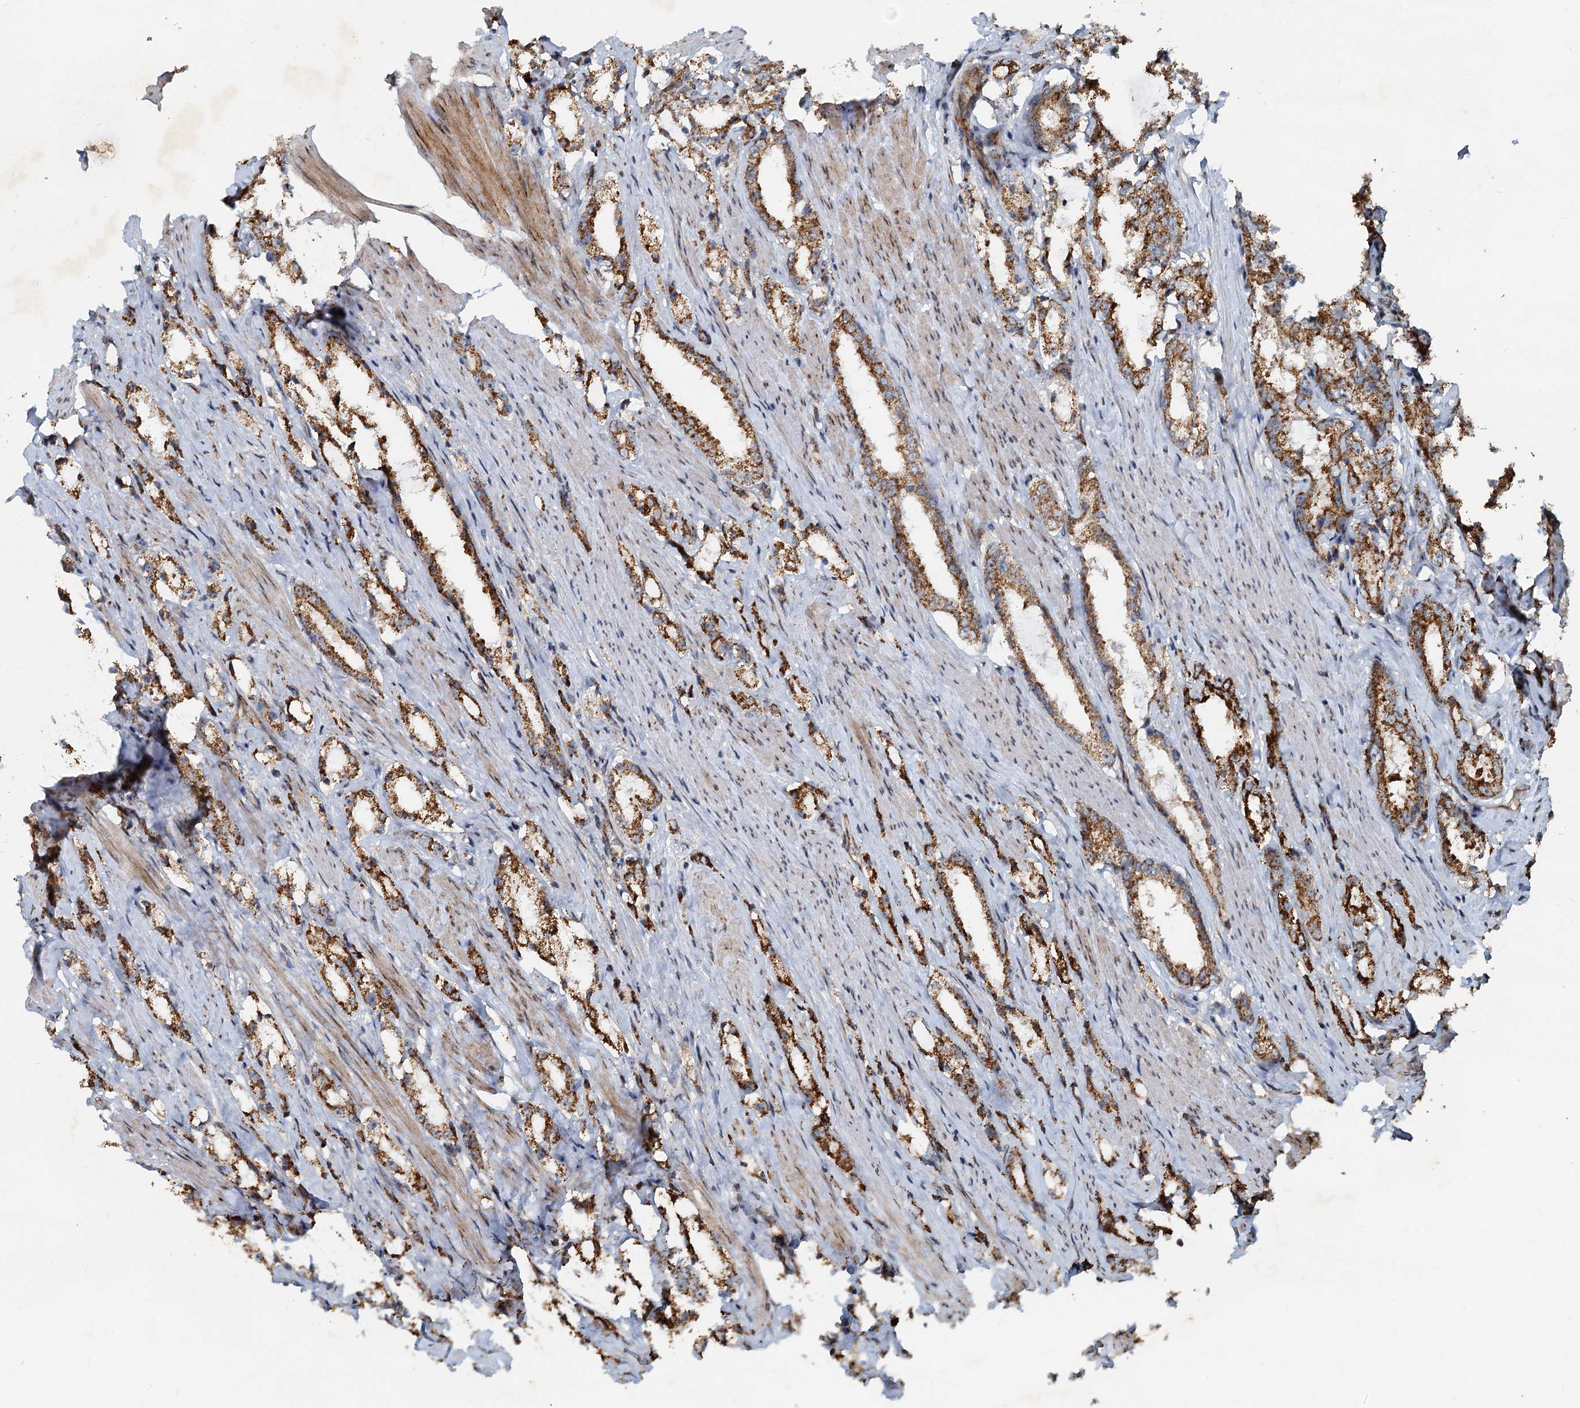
{"staining": {"intensity": "moderate", "quantity": ">75%", "location": "cytoplasmic/membranous"}, "tissue": "prostate cancer", "cell_type": "Tumor cells", "image_type": "cancer", "snomed": [{"axis": "morphology", "description": "Adenocarcinoma, High grade"}, {"axis": "topography", "description": "Prostate"}], "caption": "An immunohistochemistry (IHC) histopathology image of tumor tissue is shown. Protein staining in brown labels moderate cytoplasmic/membranous positivity in prostate cancer (high-grade adenocarcinoma) within tumor cells.", "gene": "CEP68", "patient": {"sex": "male", "age": 66}}